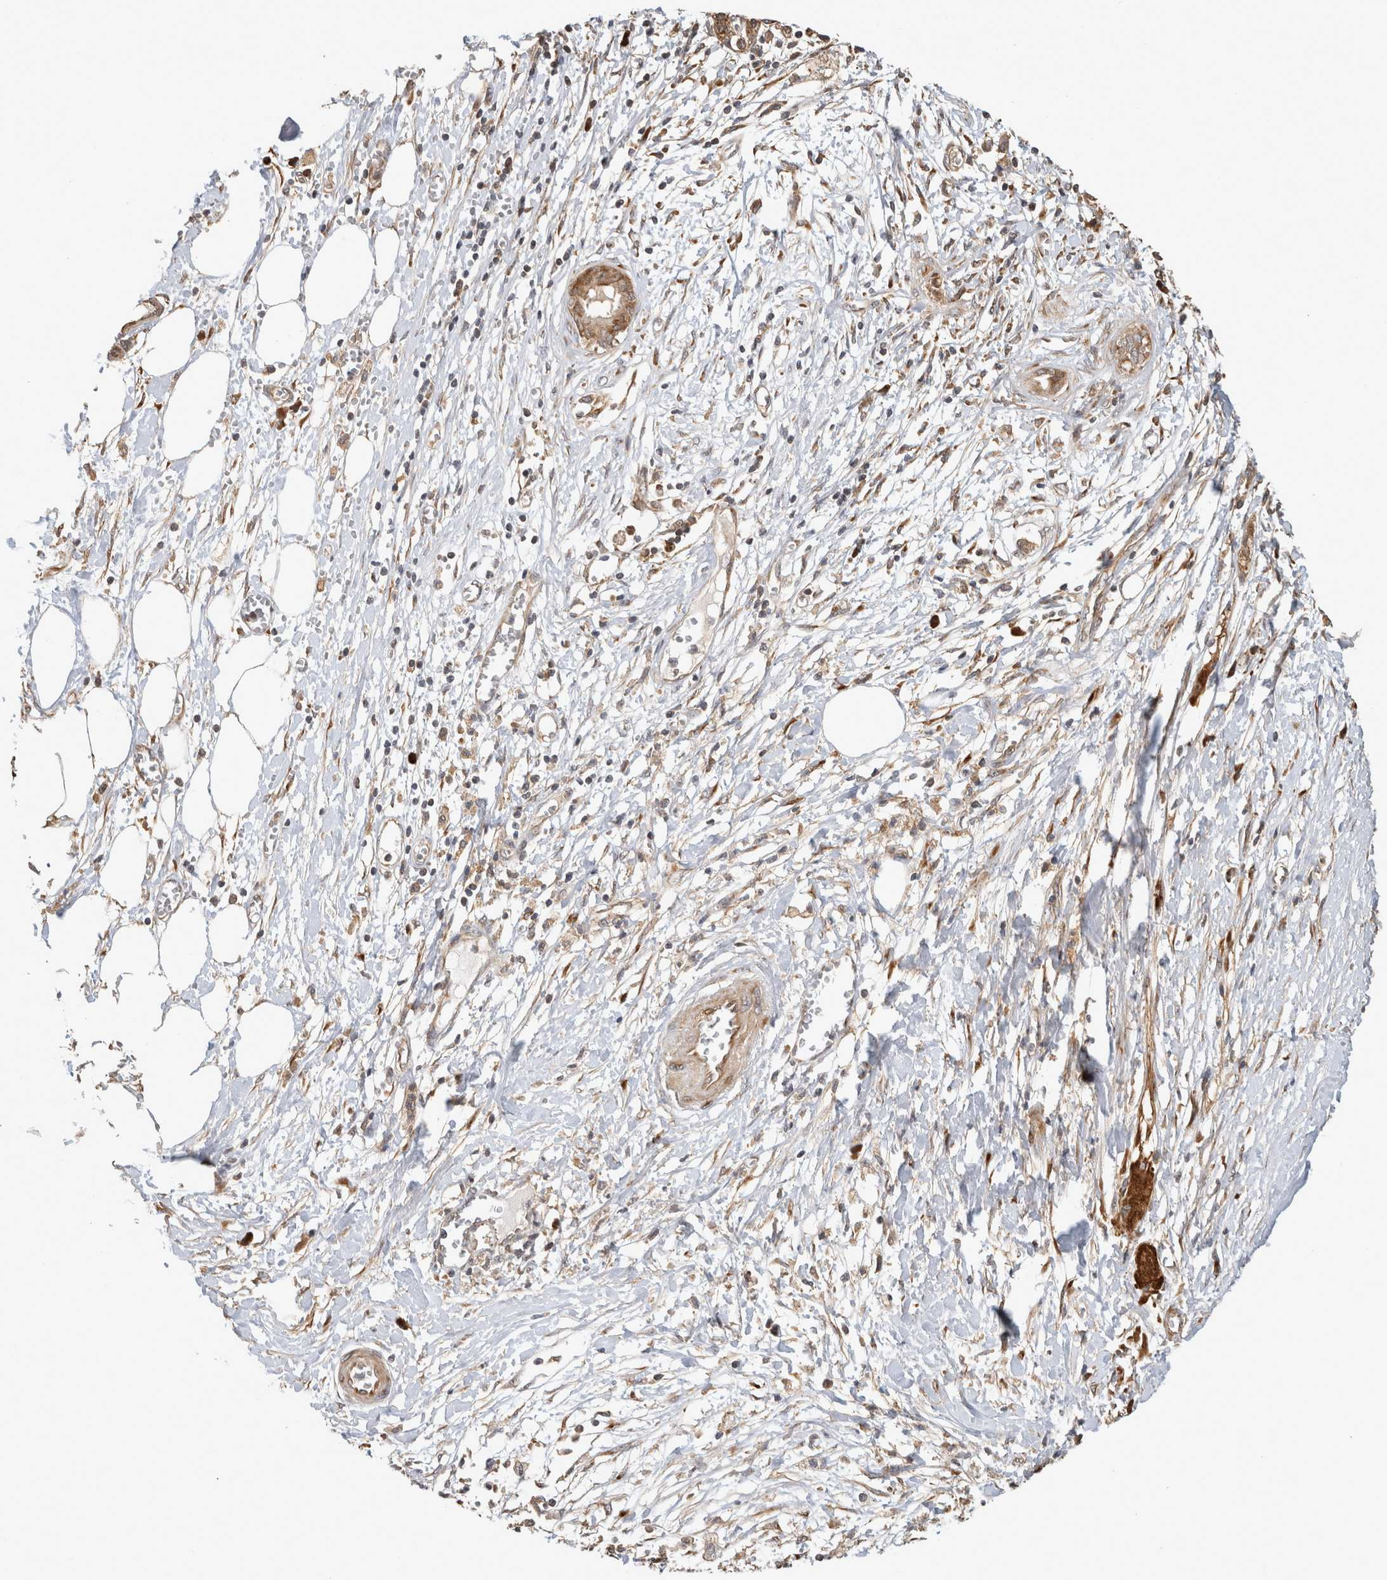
{"staining": {"intensity": "weak", "quantity": ">75%", "location": "cytoplasmic/membranous"}, "tissue": "pancreatic cancer", "cell_type": "Tumor cells", "image_type": "cancer", "snomed": [{"axis": "morphology", "description": "Adenocarcinoma, NOS"}, {"axis": "topography", "description": "Pancreas"}], "caption": "Protein expression by immunohistochemistry (IHC) exhibits weak cytoplasmic/membranous expression in about >75% of tumor cells in pancreatic adenocarcinoma.", "gene": "PCDHB15", "patient": {"sex": "male", "age": 56}}